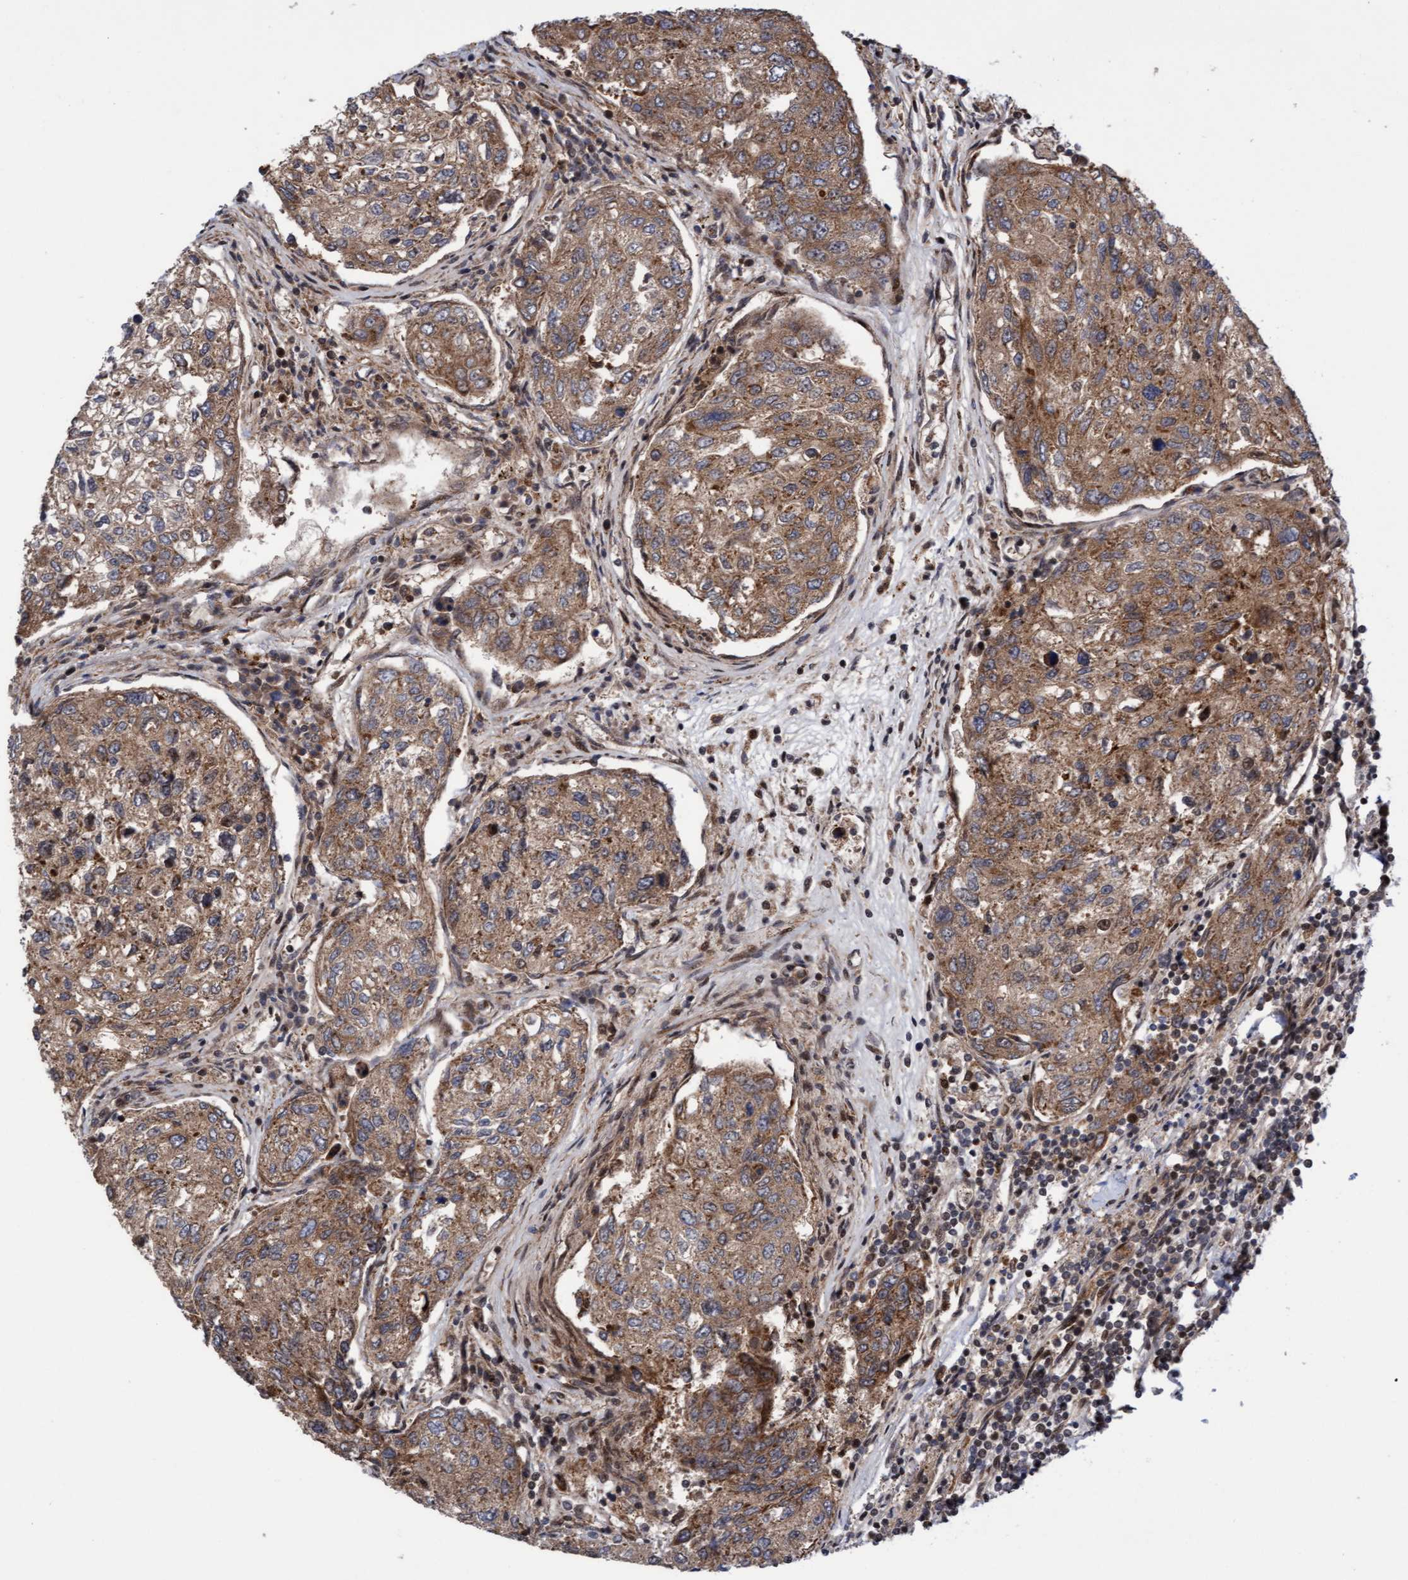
{"staining": {"intensity": "moderate", "quantity": ">75%", "location": "cytoplasmic/membranous"}, "tissue": "urothelial cancer", "cell_type": "Tumor cells", "image_type": "cancer", "snomed": [{"axis": "morphology", "description": "Urothelial carcinoma, High grade"}, {"axis": "topography", "description": "Lymph node"}, {"axis": "topography", "description": "Urinary bladder"}], "caption": "Moderate cytoplasmic/membranous staining is appreciated in approximately >75% of tumor cells in urothelial cancer.", "gene": "ITFG1", "patient": {"sex": "male", "age": 51}}